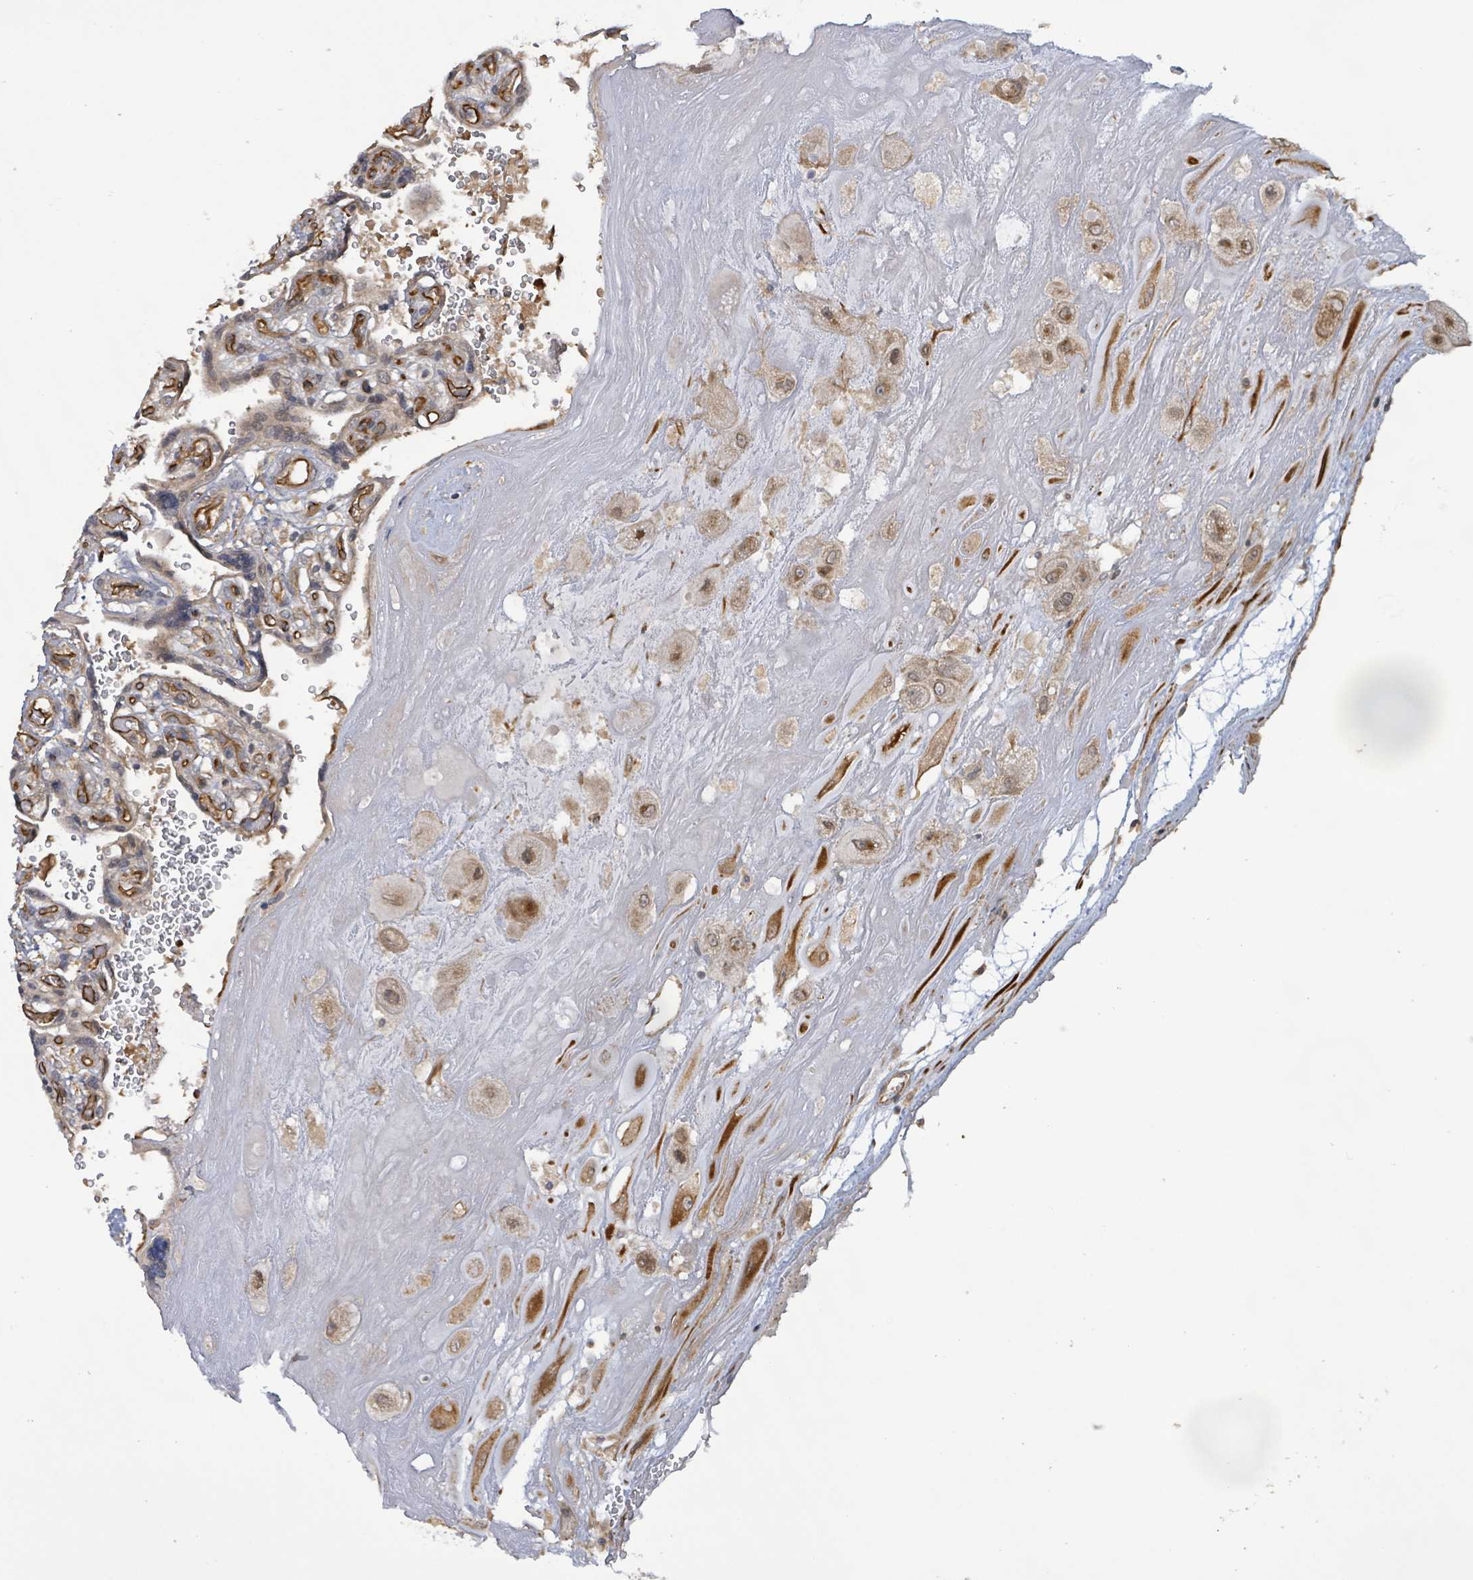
{"staining": {"intensity": "moderate", "quantity": "25%-75%", "location": "cytoplasmic/membranous,nuclear"}, "tissue": "placenta", "cell_type": "Decidual cells", "image_type": "normal", "snomed": [{"axis": "morphology", "description": "Normal tissue, NOS"}, {"axis": "topography", "description": "Placenta"}], "caption": "Decidual cells show medium levels of moderate cytoplasmic/membranous,nuclear expression in about 25%-75% of cells in unremarkable placenta.", "gene": "KBTBD11", "patient": {"sex": "female", "age": 32}}